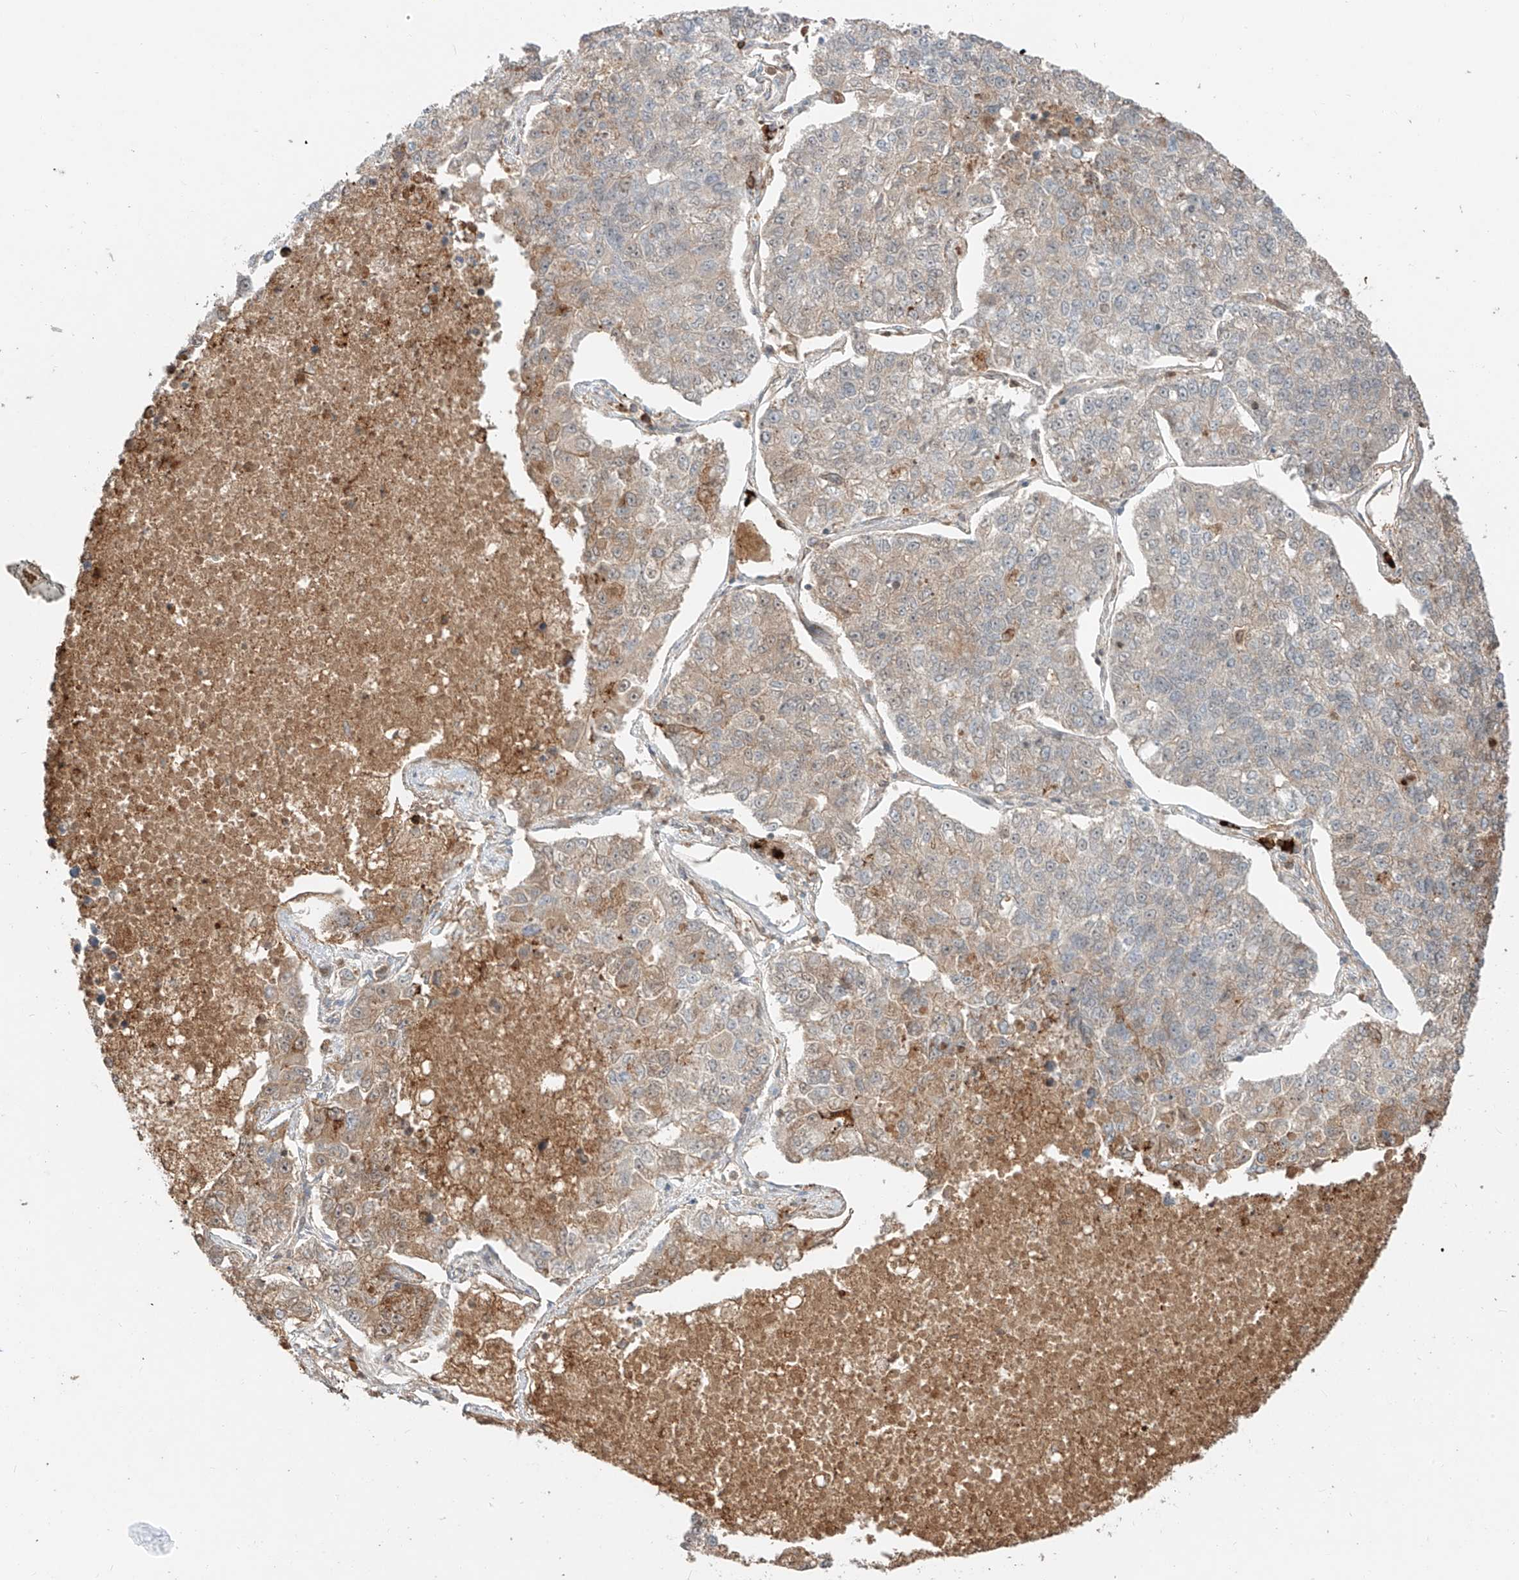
{"staining": {"intensity": "weak", "quantity": "25%-75%", "location": "cytoplasmic/membranous,nuclear"}, "tissue": "lung cancer", "cell_type": "Tumor cells", "image_type": "cancer", "snomed": [{"axis": "morphology", "description": "Adenocarcinoma, NOS"}, {"axis": "topography", "description": "Lung"}], "caption": "Weak cytoplasmic/membranous and nuclear expression is present in approximately 25%-75% of tumor cells in lung cancer (adenocarcinoma).", "gene": "CEP162", "patient": {"sex": "male", "age": 49}}